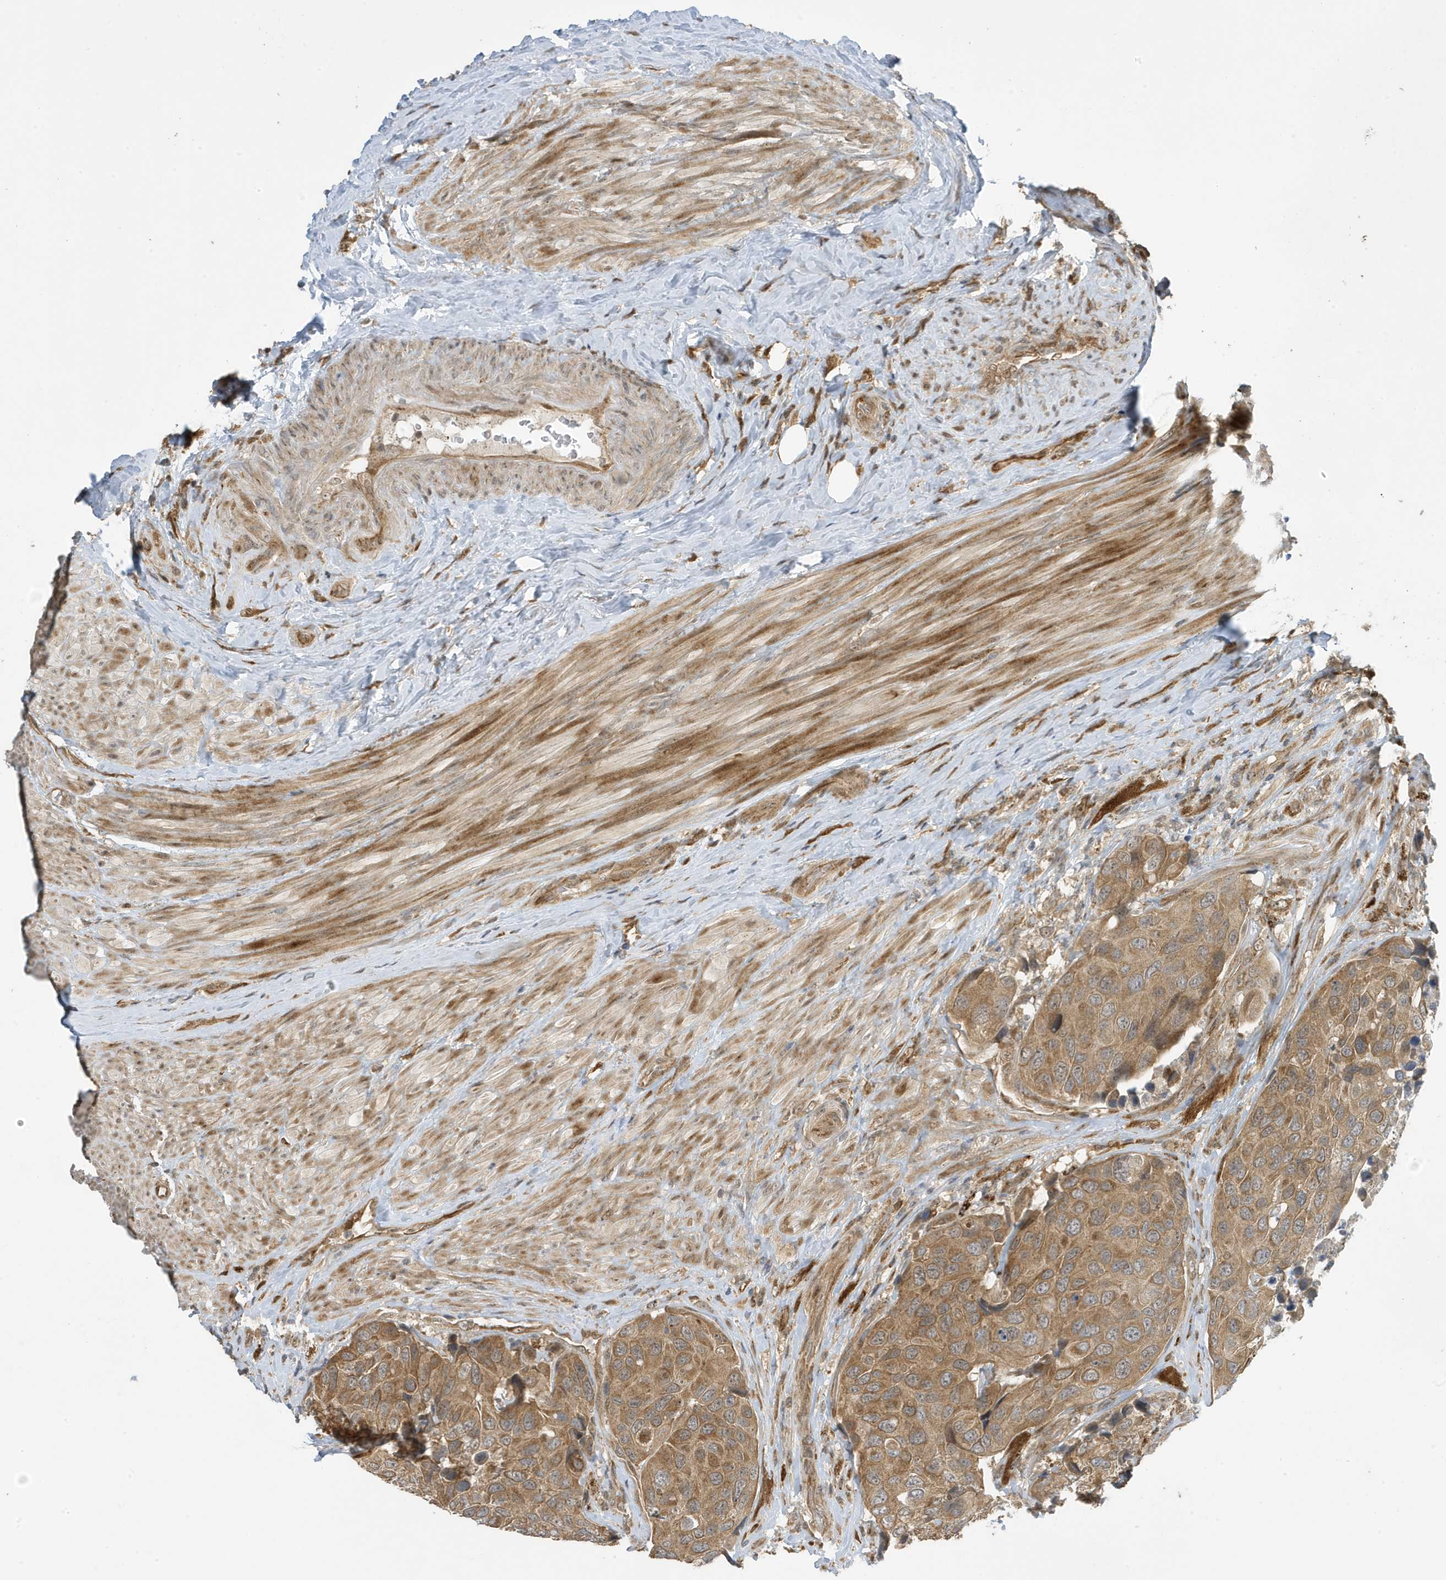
{"staining": {"intensity": "moderate", "quantity": ">75%", "location": "cytoplasmic/membranous"}, "tissue": "urothelial cancer", "cell_type": "Tumor cells", "image_type": "cancer", "snomed": [{"axis": "morphology", "description": "Urothelial carcinoma, High grade"}, {"axis": "topography", "description": "Urinary bladder"}], "caption": "Immunohistochemistry photomicrograph of human urothelial cancer stained for a protein (brown), which exhibits medium levels of moderate cytoplasmic/membranous expression in about >75% of tumor cells.", "gene": "NCOA7", "patient": {"sex": "male", "age": 74}}